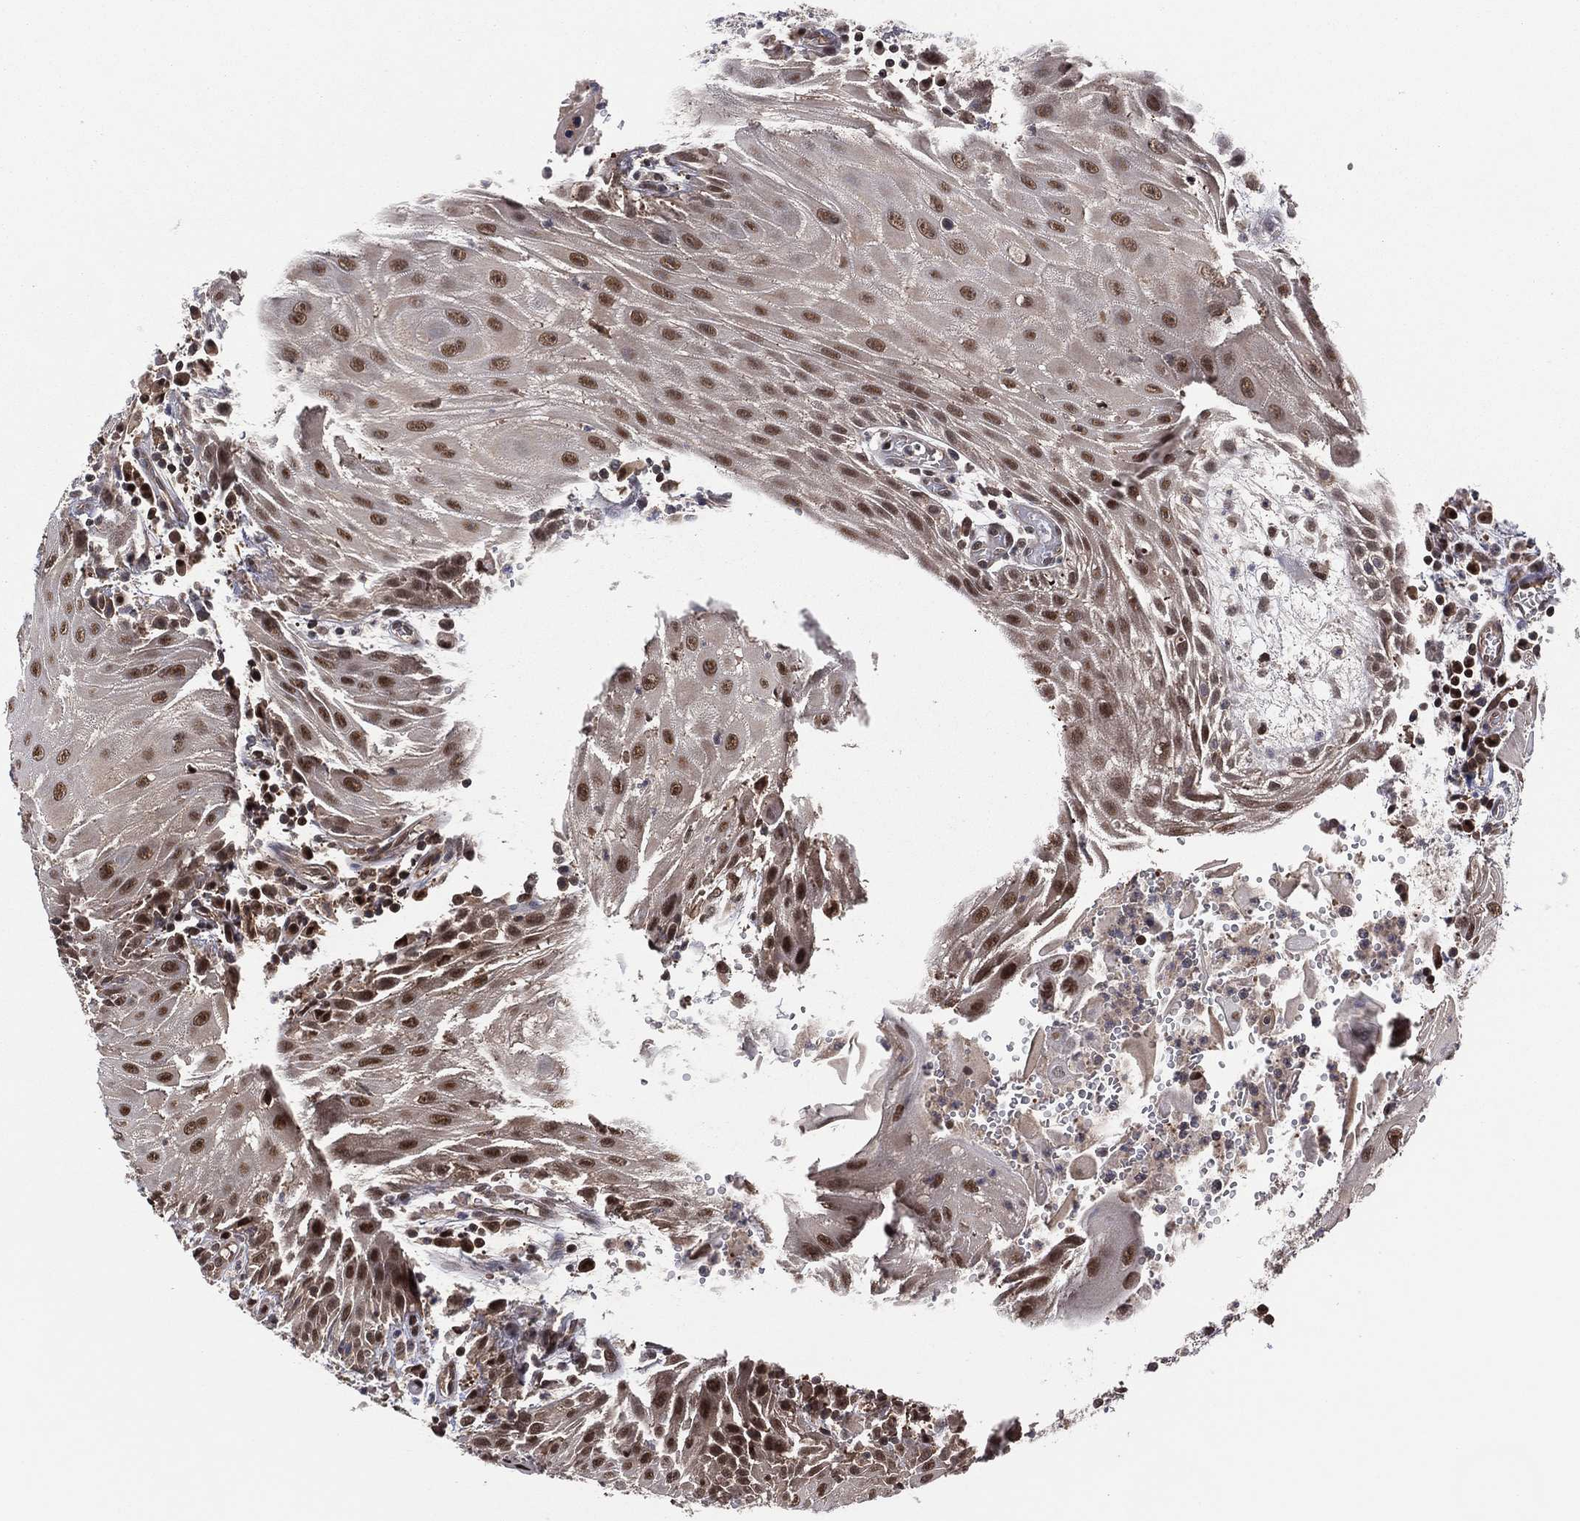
{"staining": {"intensity": "moderate", "quantity": ">75%", "location": "cytoplasmic/membranous"}, "tissue": "head and neck cancer", "cell_type": "Tumor cells", "image_type": "cancer", "snomed": [{"axis": "morphology", "description": "Squamous cell carcinoma, NOS"}, {"axis": "topography", "description": "Oral tissue"}, {"axis": "topography", "description": "Head-Neck"}], "caption": "Immunohistochemistry of head and neck cancer displays medium levels of moderate cytoplasmic/membranous staining in approximately >75% of tumor cells.", "gene": "ICOSLG", "patient": {"sex": "male", "age": 58}}